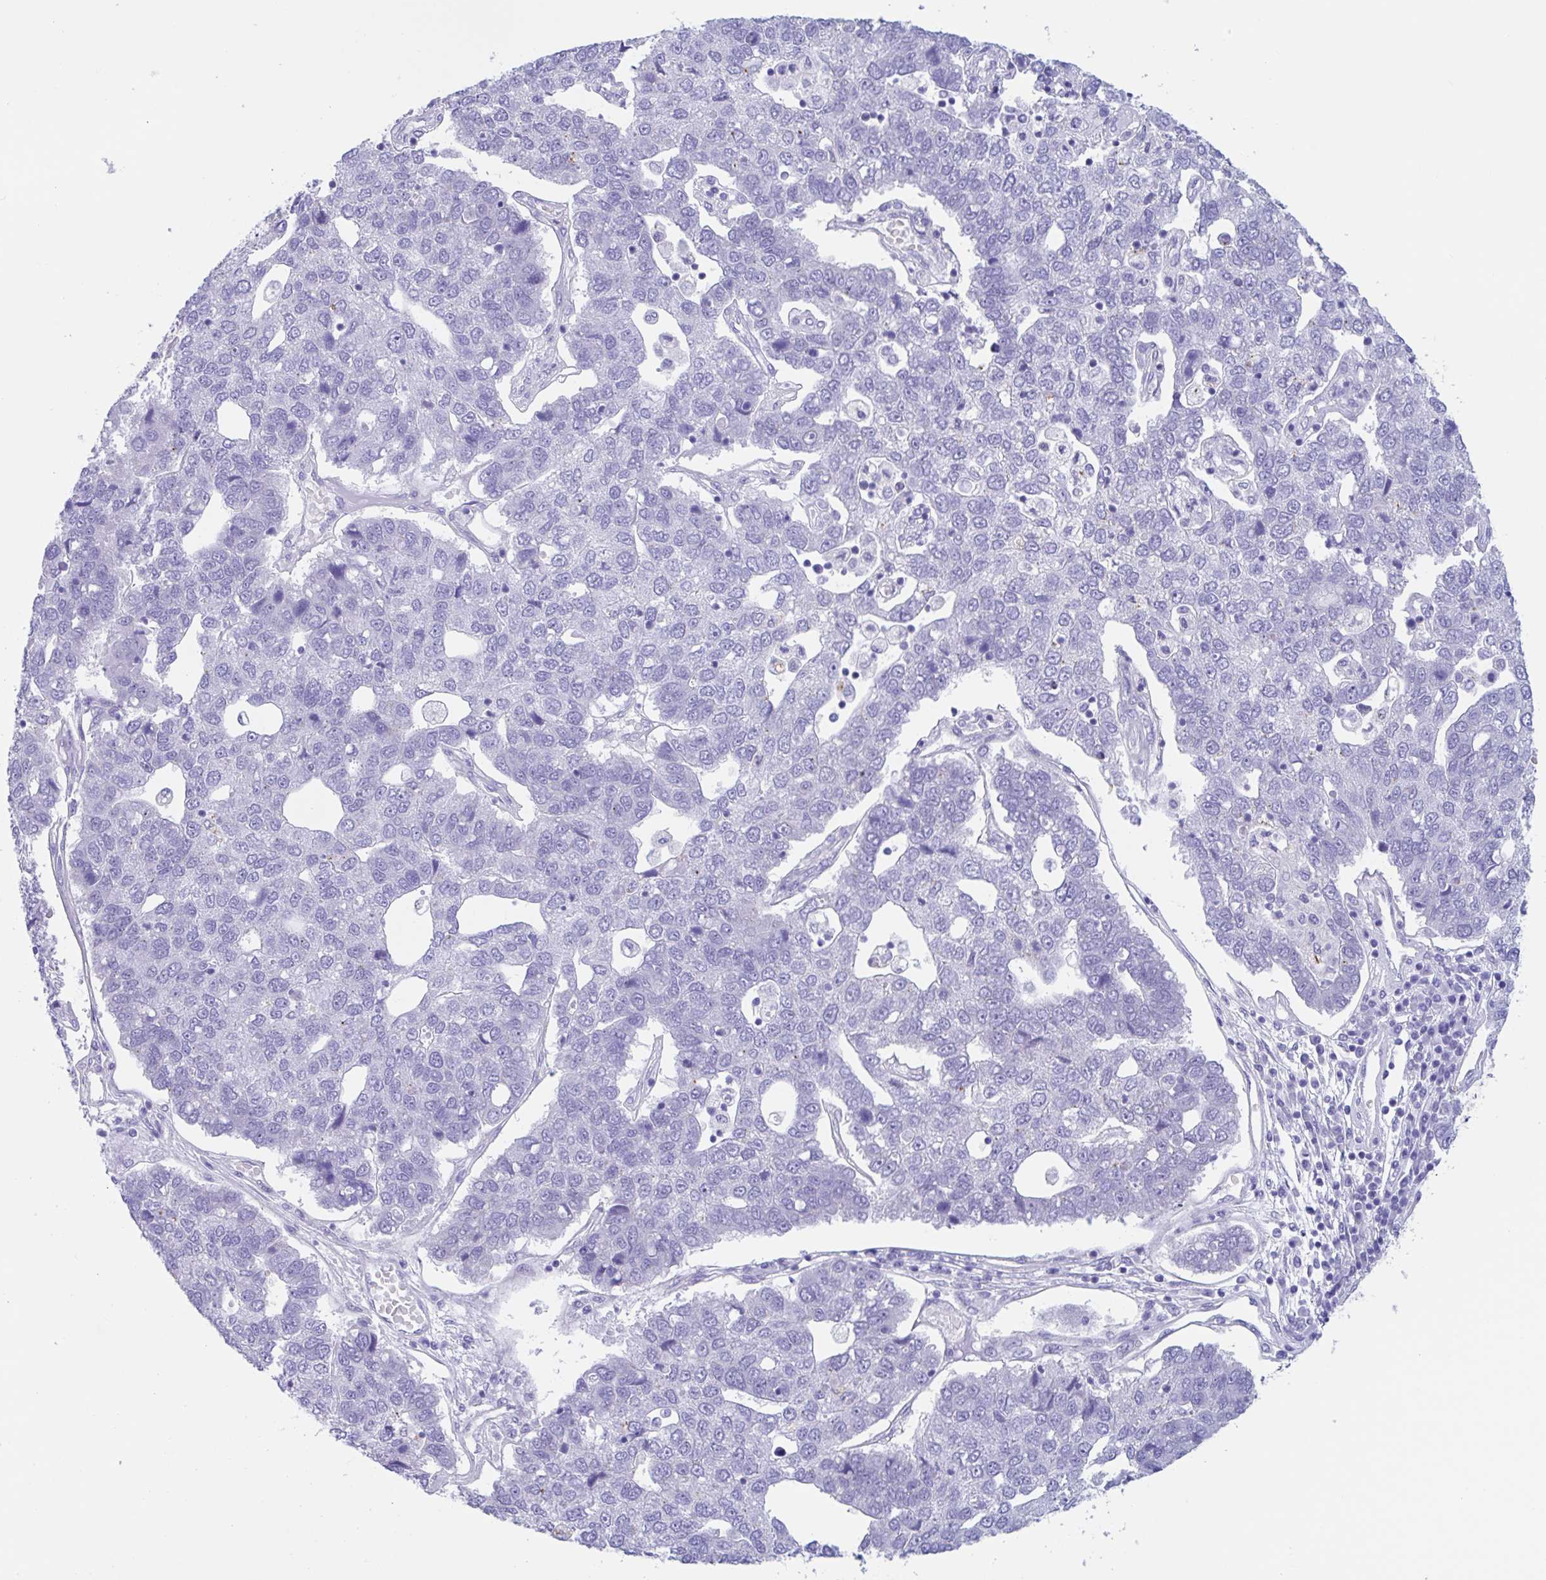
{"staining": {"intensity": "negative", "quantity": "none", "location": "none"}, "tissue": "pancreatic cancer", "cell_type": "Tumor cells", "image_type": "cancer", "snomed": [{"axis": "morphology", "description": "Adenocarcinoma, NOS"}, {"axis": "topography", "description": "Pancreas"}], "caption": "Tumor cells show no significant expression in pancreatic cancer (adenocarcinoma).", "gene": "OR6N2", "patient": {"sex": "female", "age": 61}}